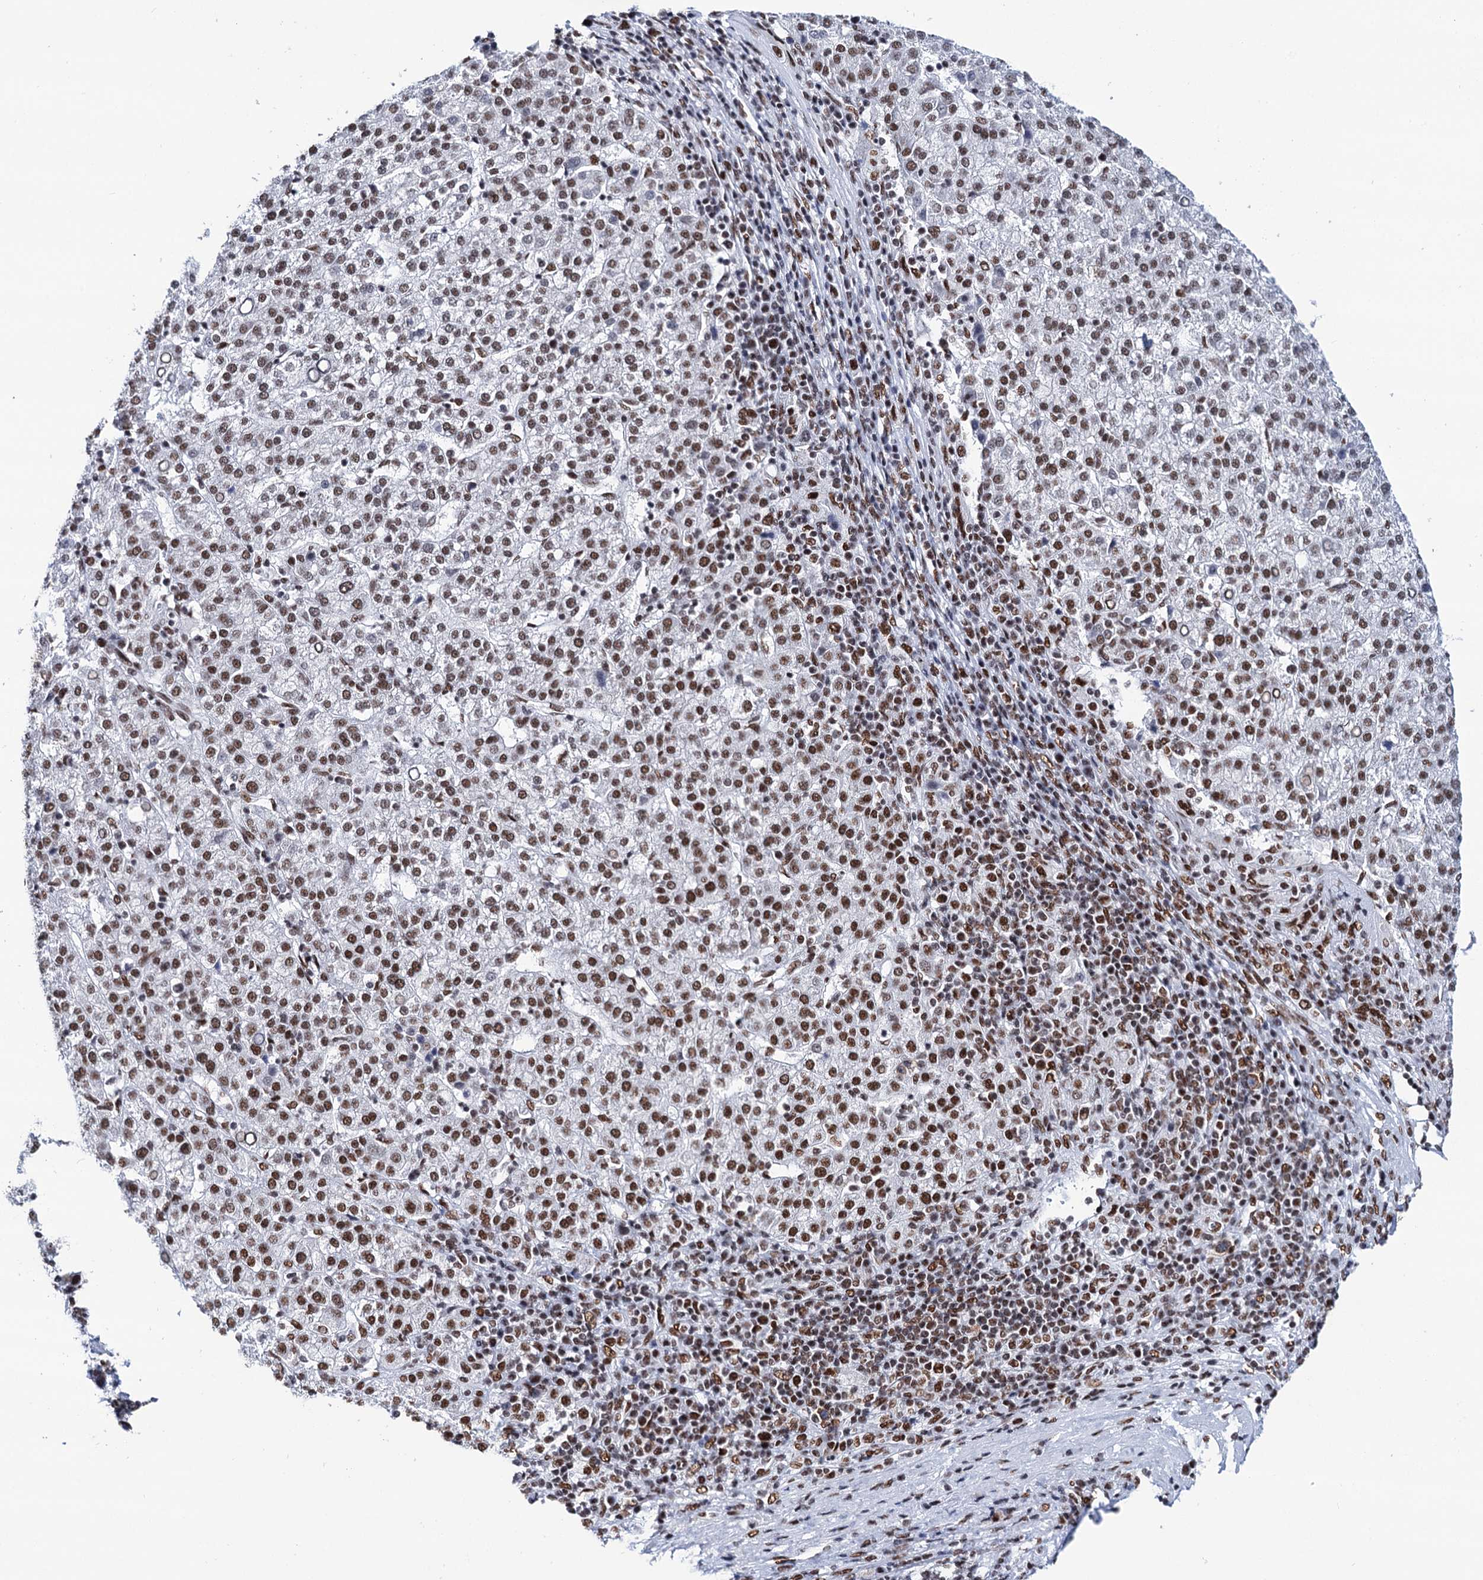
{"staining": {"intensity": "moderate", "quantity": ">75%", "location": "nuclear"}, "tissue": "liver cancer", "cell_type": "Tumor cells", "image_type": "cancer", "snomed": [{"axis": "morphology", "description": "Carcinoma, Hepatocellular, NOS"}, {"axis": "topography", "description": "Liver"}], "caption": "Liver hepatocellular carcinoma was stained to show a protein in brown. There is medium levels of moderate nuclear staining in approximately >75% of tumor cells.", "gene": "MATR3", "patient": {"sex": "female", "age": 58}}